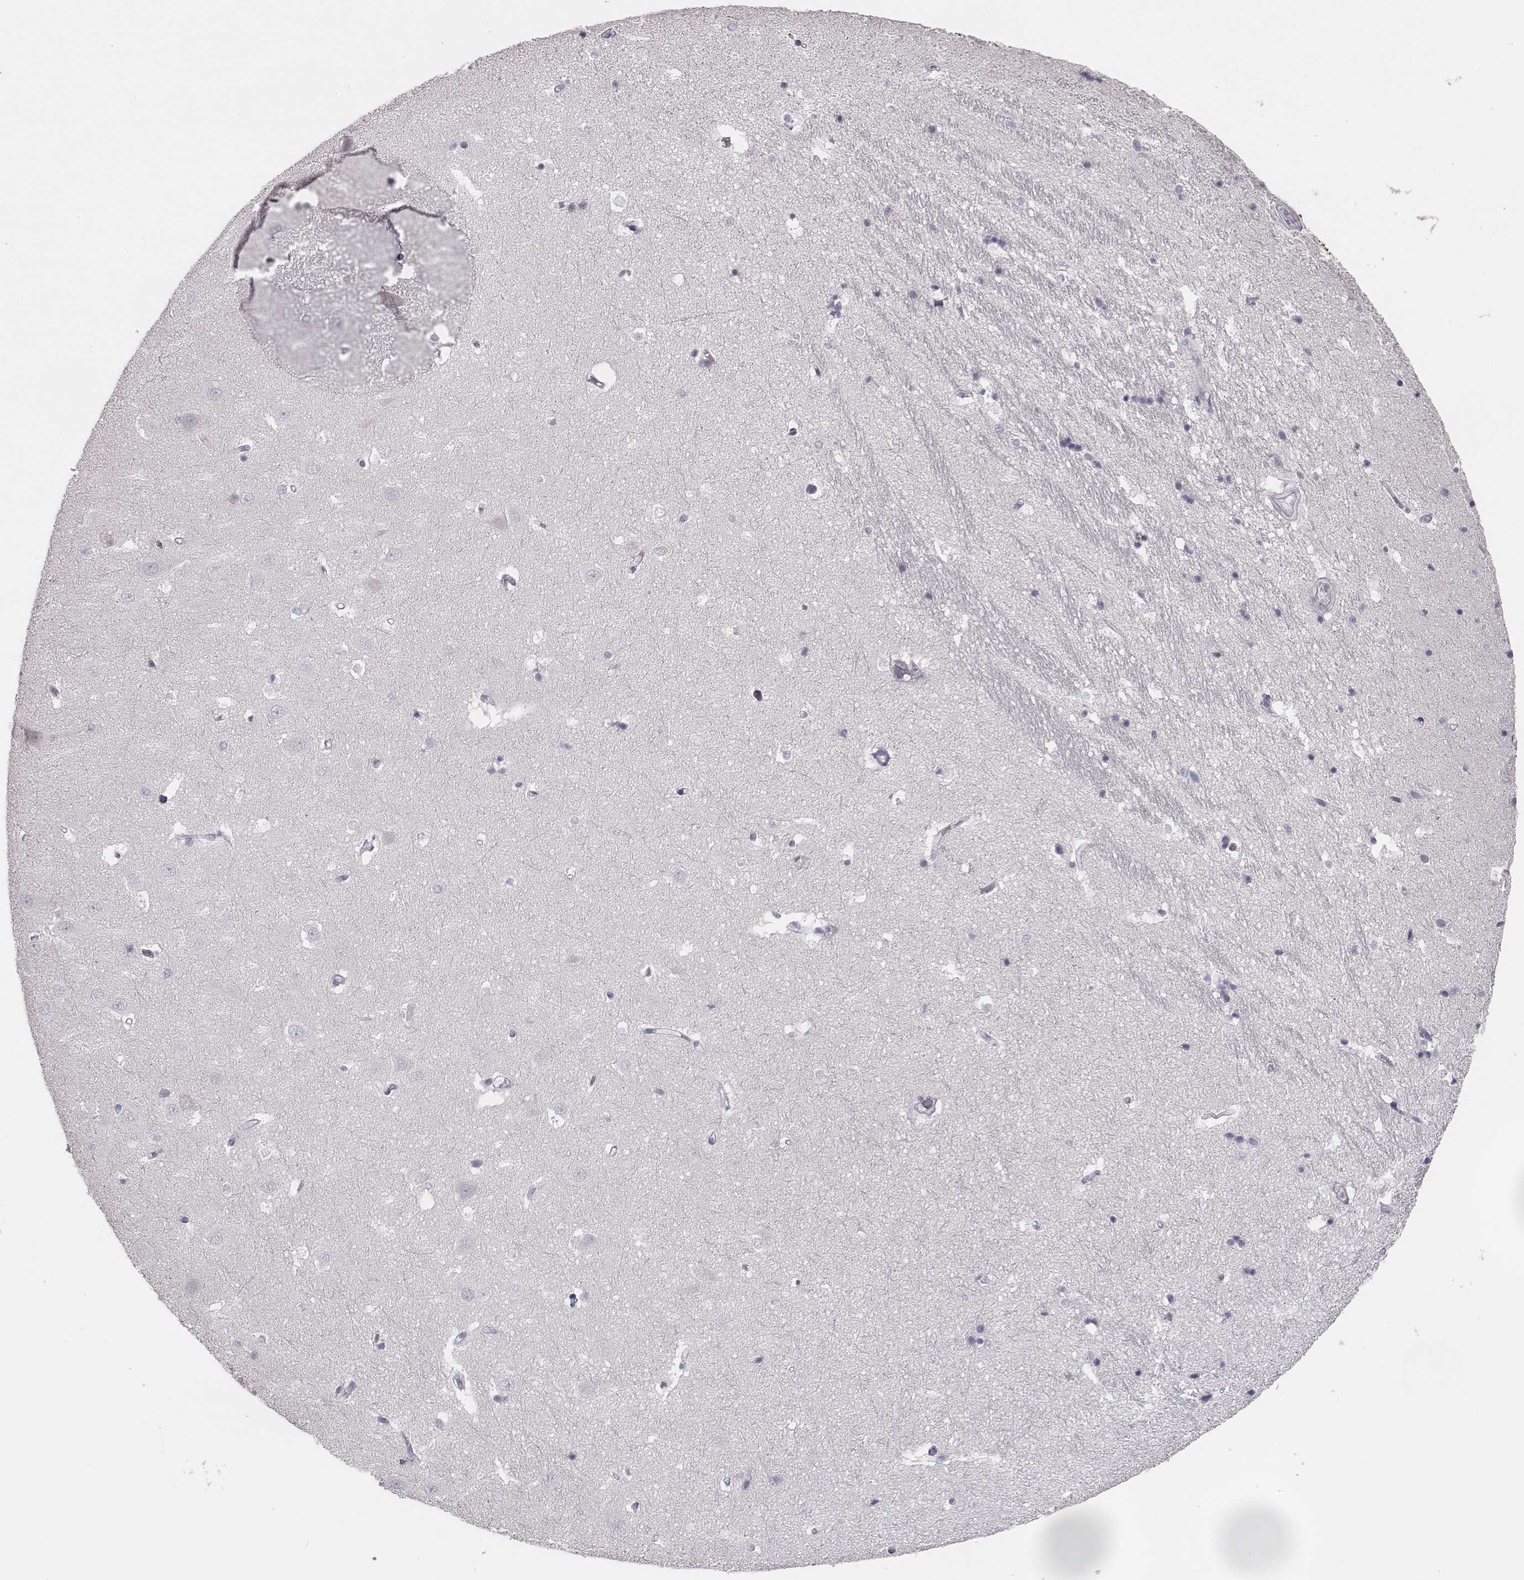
{"staining": {"intensity": "negative", "quantity": "none", "location": "none"}, "tissue": "hippocampus", "cell_type": "Glial cells", "image_type": "normal", "snomed": [{"axis": "morphology", "description": "Normal tissue, NOS"}, {"axis": "topography", "description": "Hippocampus"}], "caption": "The IHC photomicrograph has no significant staining in glial cells of hippocampus. (DAB (3,3'-diaminobenzidine) immunohistochemistry visualized using brightfield microscopy, high magnification).", "gene": "MYH6", "patient": {"sex": "male", "age": 44}}